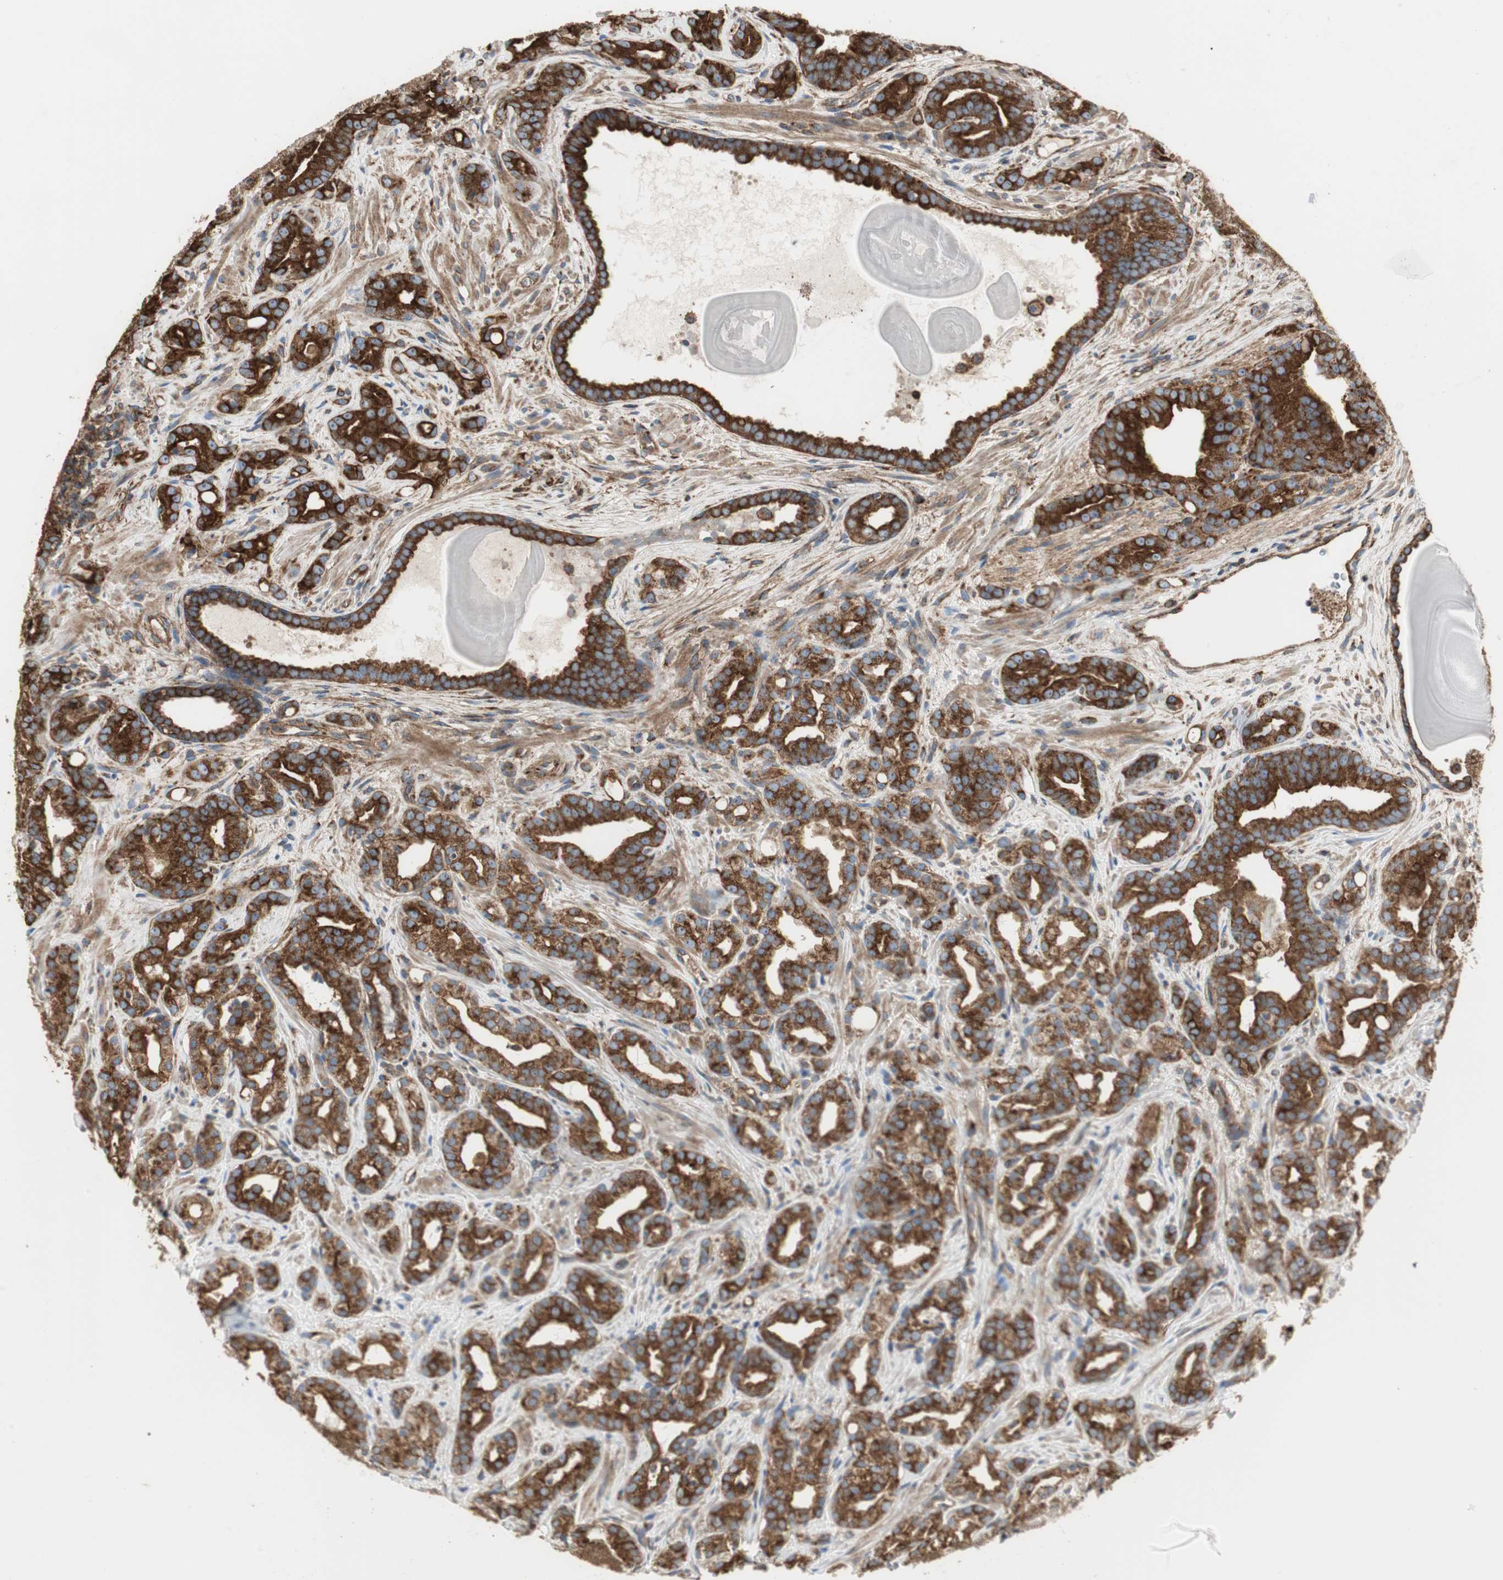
{"staining": {"intensity": "strong", "quantity": ">75%", "location": "cytoplasmic/membranous"}, "tissue": "prostate cancer", "cell_type": "Tumor cells", "image_type": "cancer", "snomed": [{"axis": "morphology", "description": "Adenocarcinoma, Low grade"}, {"axis": "topography", "description": "Prostate"}], "caption": "Prostate cancer was stained to show a protein in brown. There is high levels of strong cytoplasmic/membranous expression in about >75% of tumor cells.", "gene": "H6PD", "patient": {"sex": "male", "age": 63}}